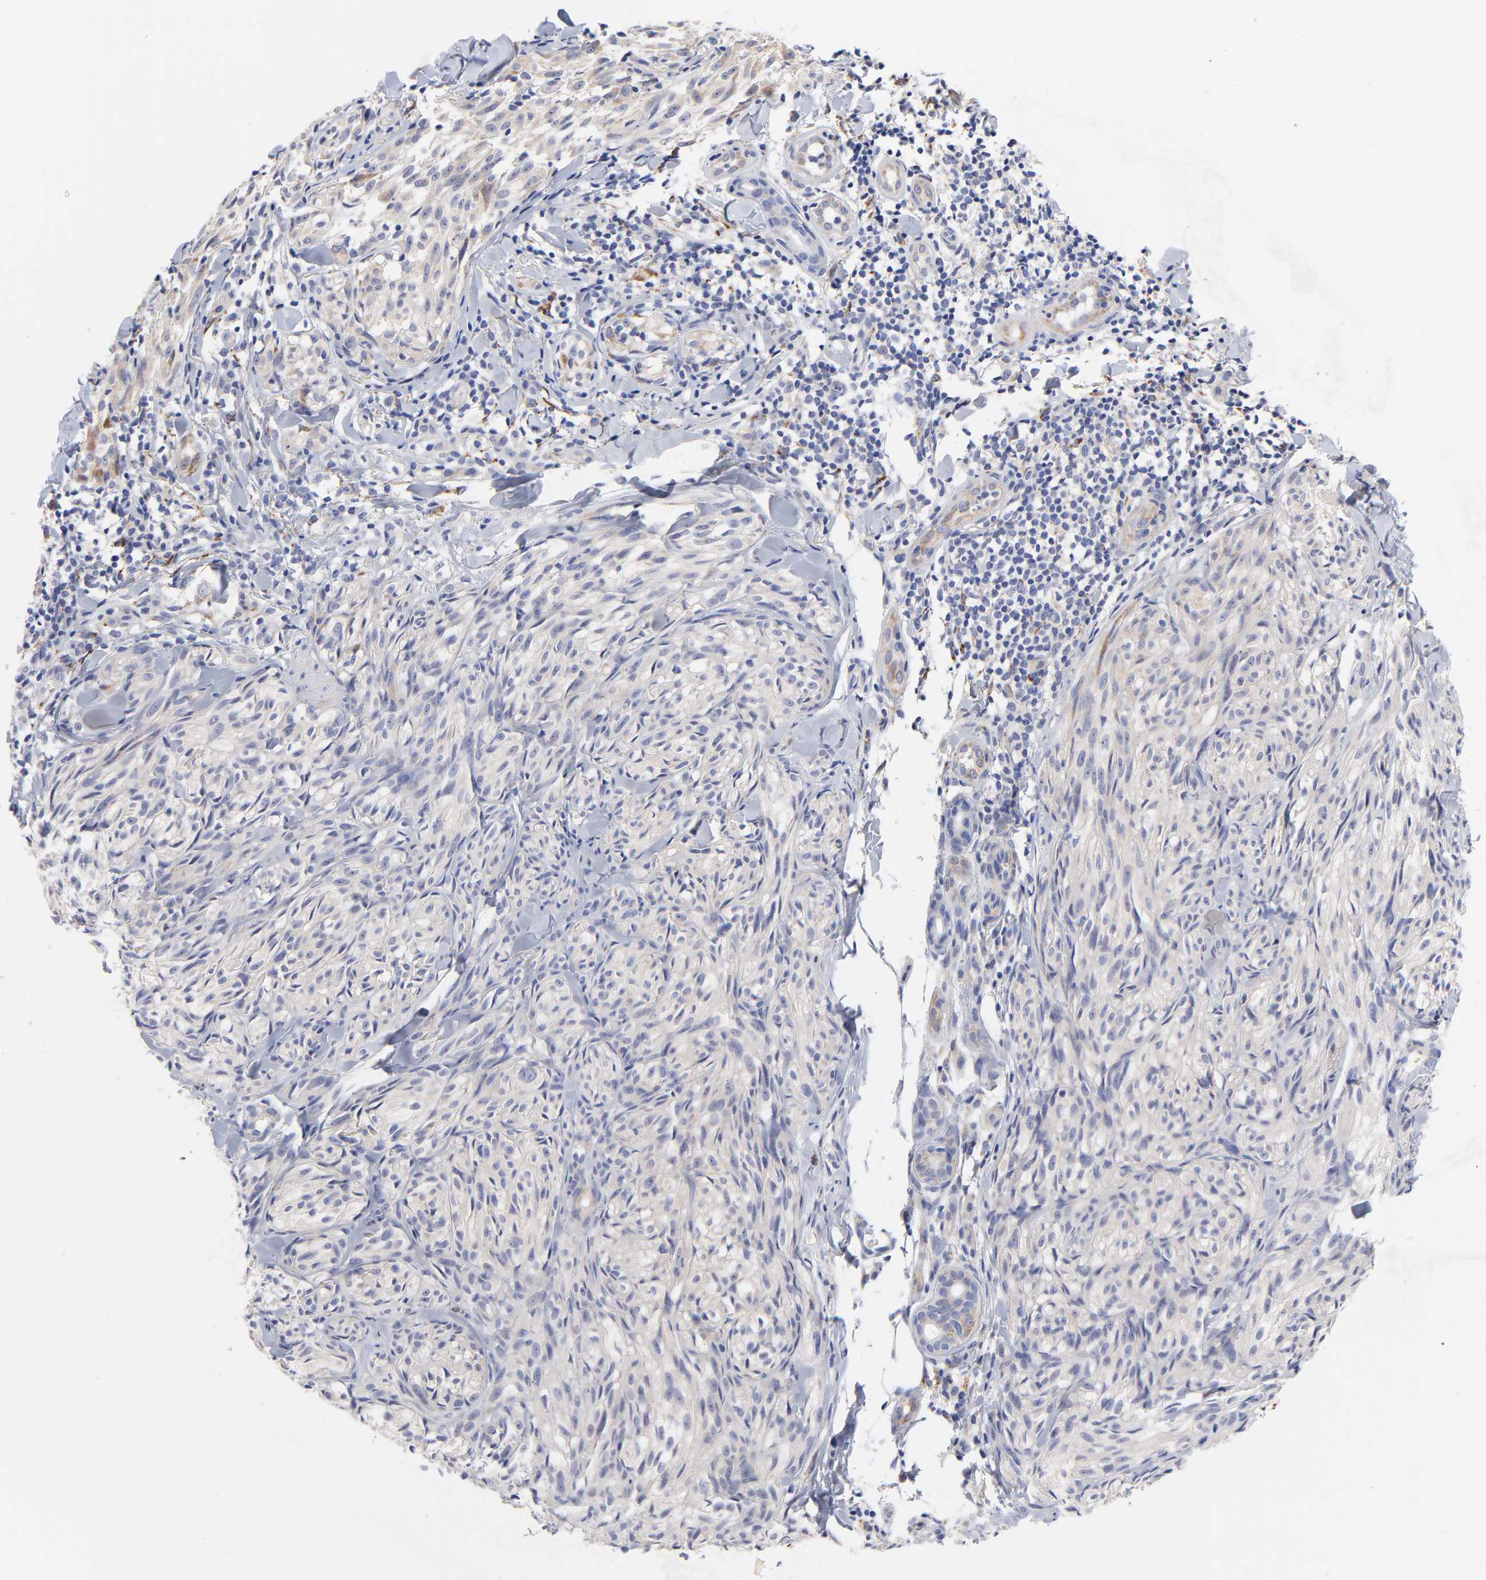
{"staining": {"intensity": "negative", "quantity": "none", "location": "none"}, "tissue": "melanoma", "cell_type": "Tumor cells", "image_type": "cancer", "snomed": [{"axis": "morphology", "description": "Malignant melanoma, Metastatic site"}, {"axis": "topography", "description": "Skin"}], "caption": "IHC of human melanoma exhibits no staining in tumor cells.", "gene": "FBXO10", "patient": {"sex": "female", "age": 66}}